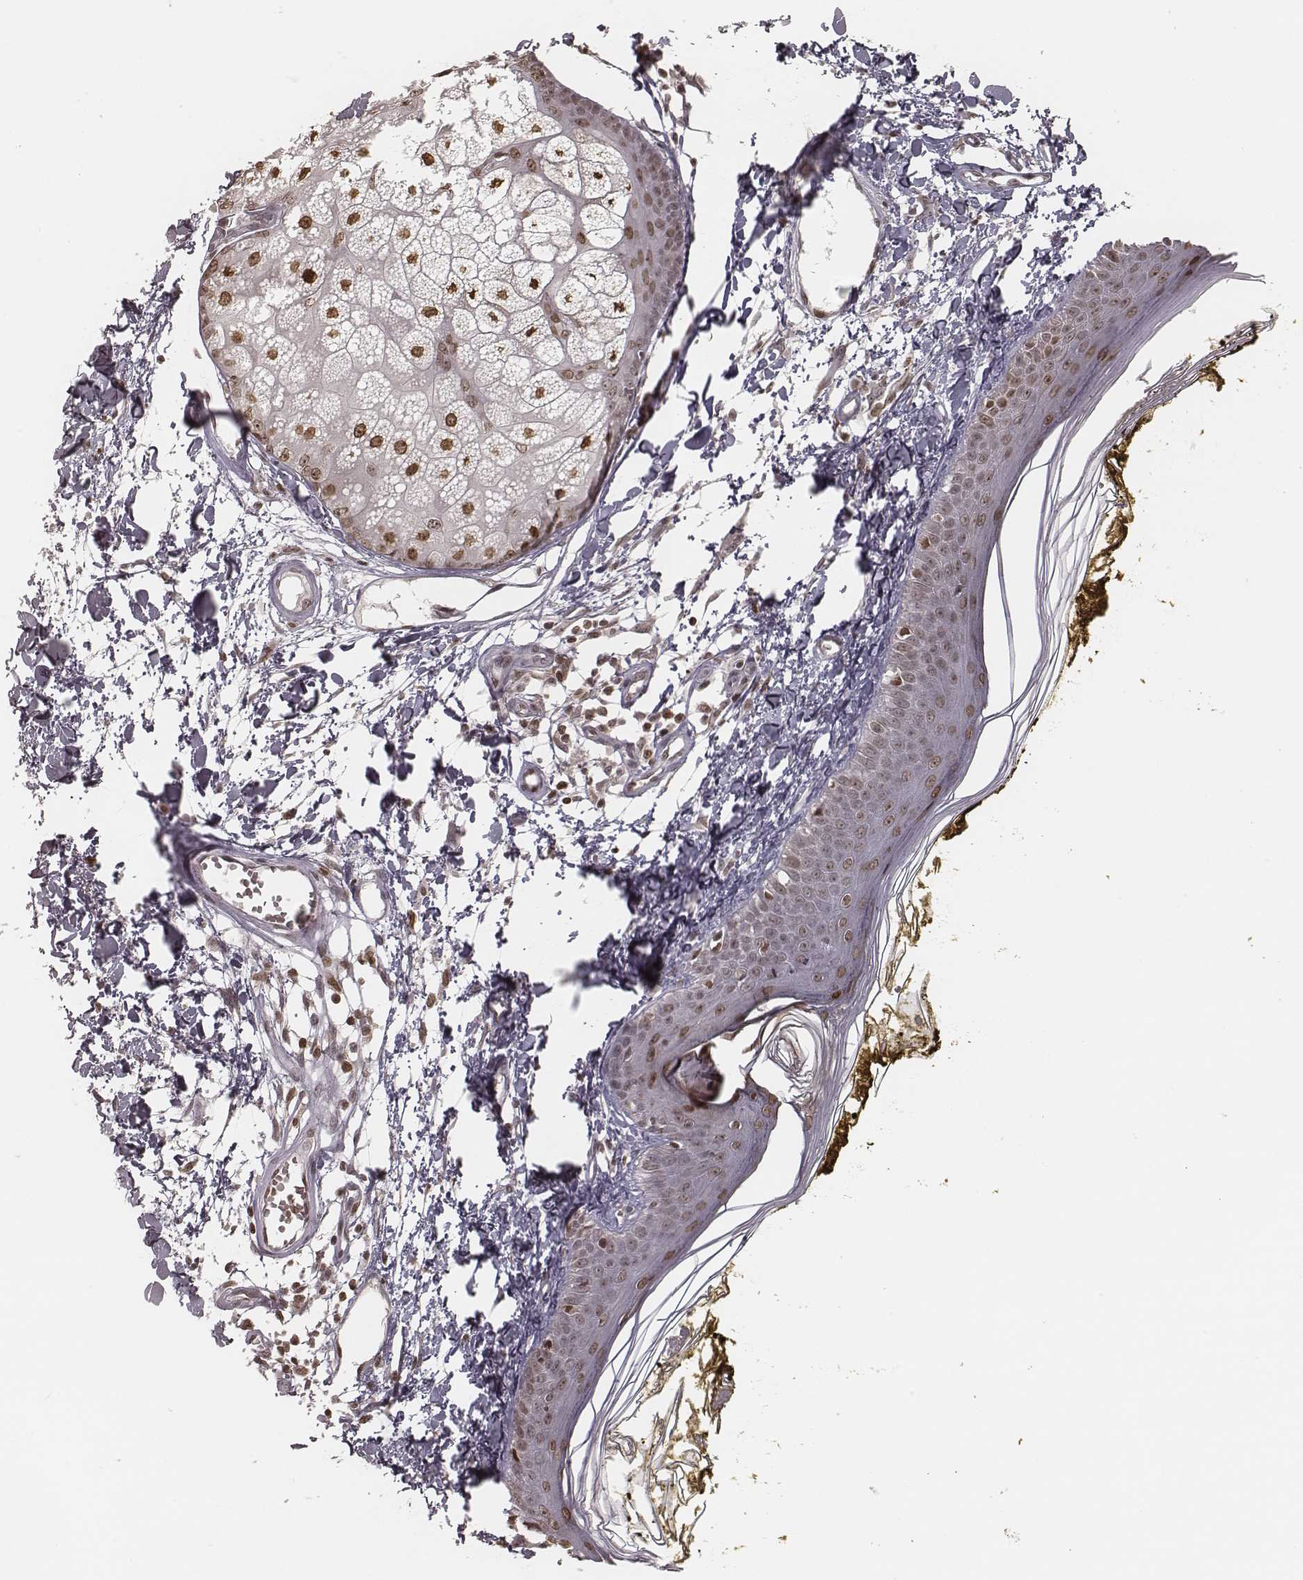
{"staining": {"intensity": "negative", "quantity": "none", "location": "none"}, "tissue": "skin", "cell_type": "Fibroblasts", "image_type": "normal", "snomed": [{"axis": "morphology", "description": "Normal tissue, NOS"}, {"axis": "topography", "description": "Skin"}], "caption": "Fibroblasts show no significant protein expression in benign skin.", "gene": "HMGA2", "patient": {"sex": "male", "age": 76}}